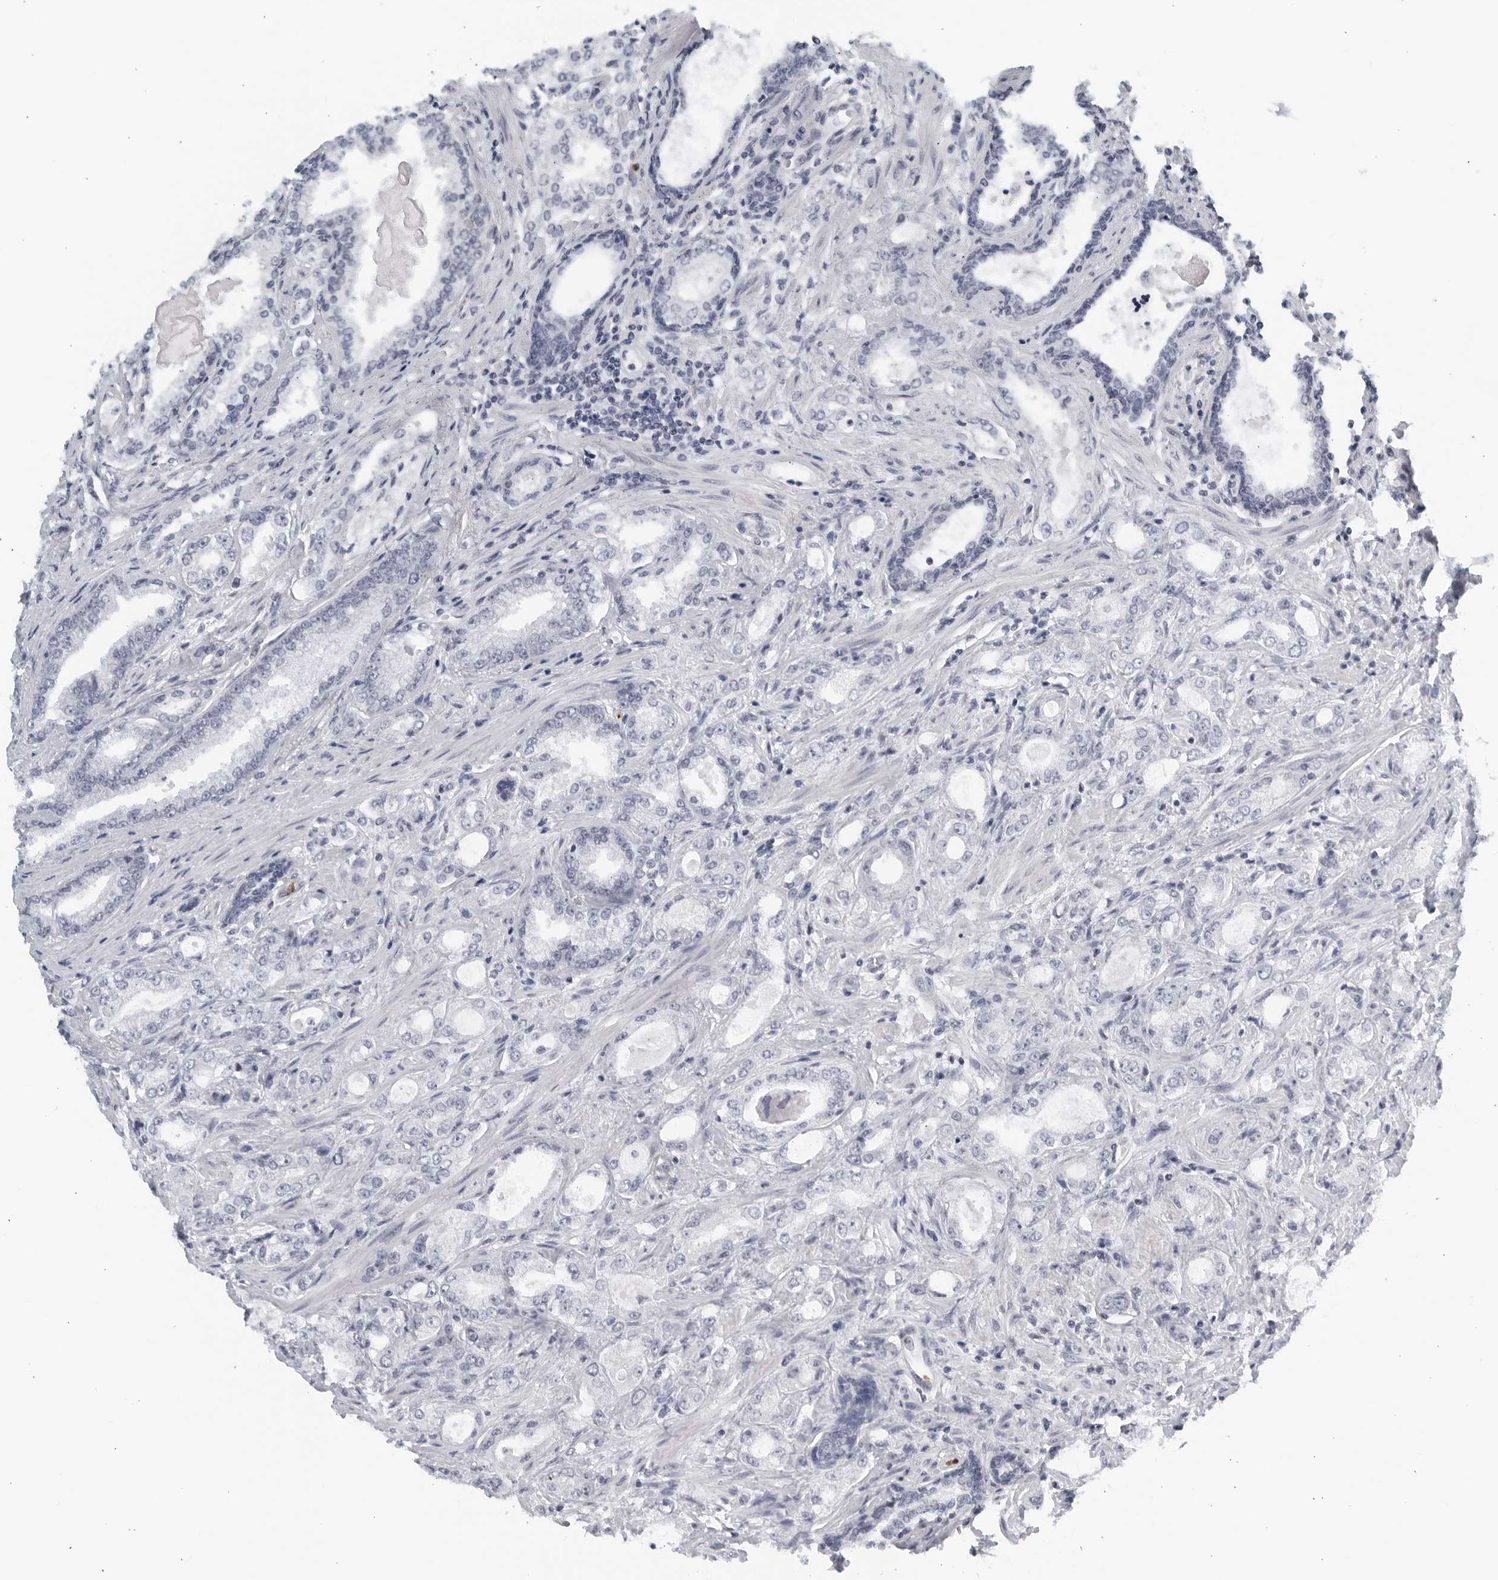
{"staining": {"intensity": "negative", "quantity": "none", "location": "none"}, "tissue": "prostate cancer", "cell_type": "Tumor cells", "image_type": "cancer", "snomed": [{"axis": "morphology", "description": "Normal tissue, NOS"}, {"axis": "morphology", "description": "Adenocarcinoma, High grade"}, {"axis": "topography", "description": "Prostate"}], "caption": "Immunohistochemistry (IHC) of high-grade adenocarcinoma (prostate) shows no expression in tumor cells.", "gene": "KLK7", "patient": {"sex": "male", "age": 83}}